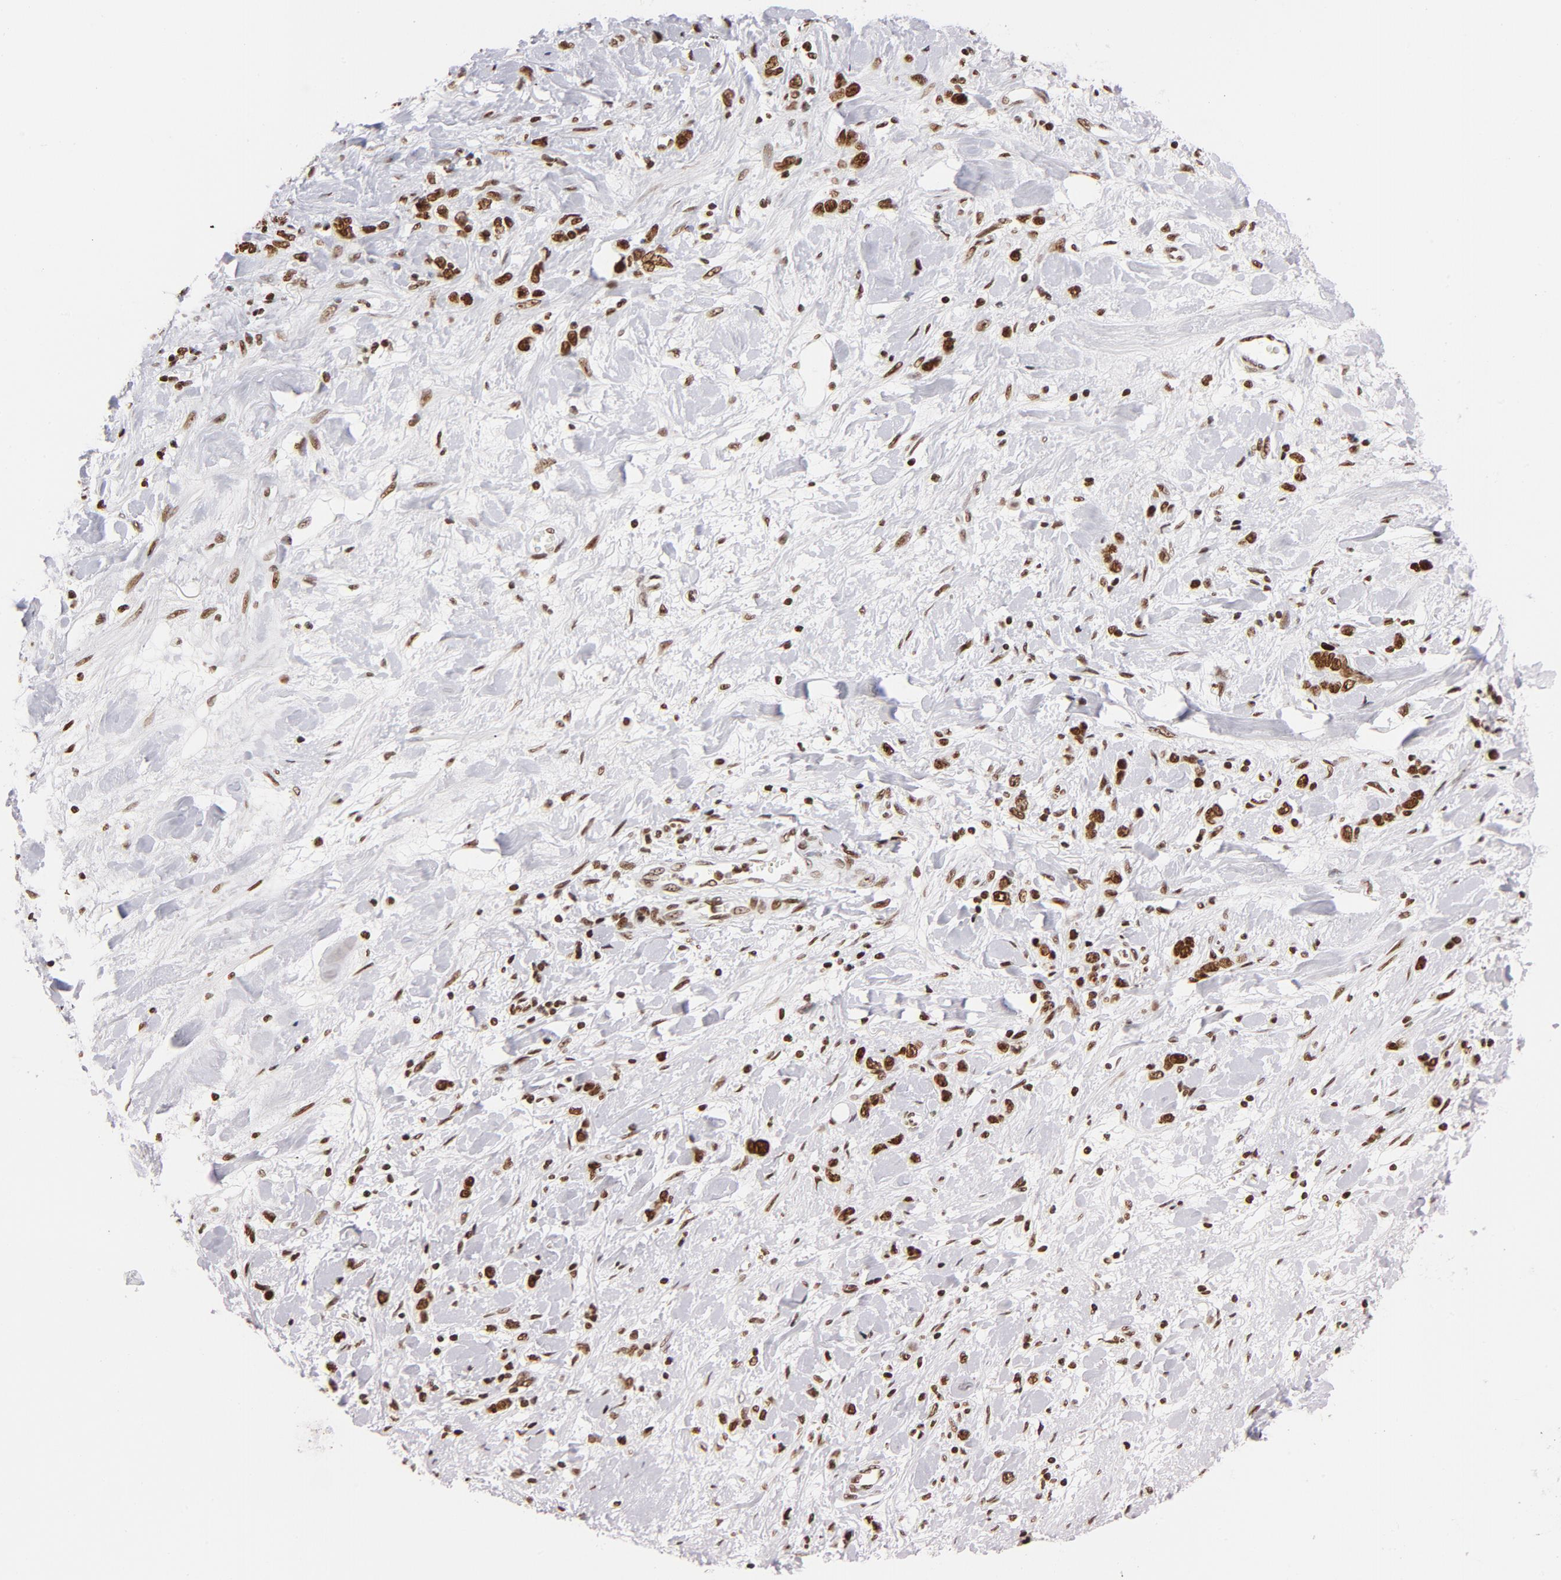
{"staining": {"intensity": "strong", "quantity": ">75%", "location": "nuclear"}, "tissue": "stomach cancer", "cell_type": "Tumor cells", "image_type": "cancer", "snomed": [{"axis": "morphology", "description": "Normal tissue, NOS"}, {"axis": "morphology", "description": "Adenocarcinoma, NOS"}, {"axis": "morphology", "description": "Adenocarcinoma, High grade"}, {"axis": "topography", "description": "Stomach, upper"}, {"axis": "topography", "description": "Stomach"}], "caption": "Human high-grade adenocarcinoma (stomach) stained for a protein (brown) demonstrates strong nuclear positive staining in approximately >75% of tumor cells.", "gene": "TOP2B", "patient": {"sex": "female", "age": 65}}